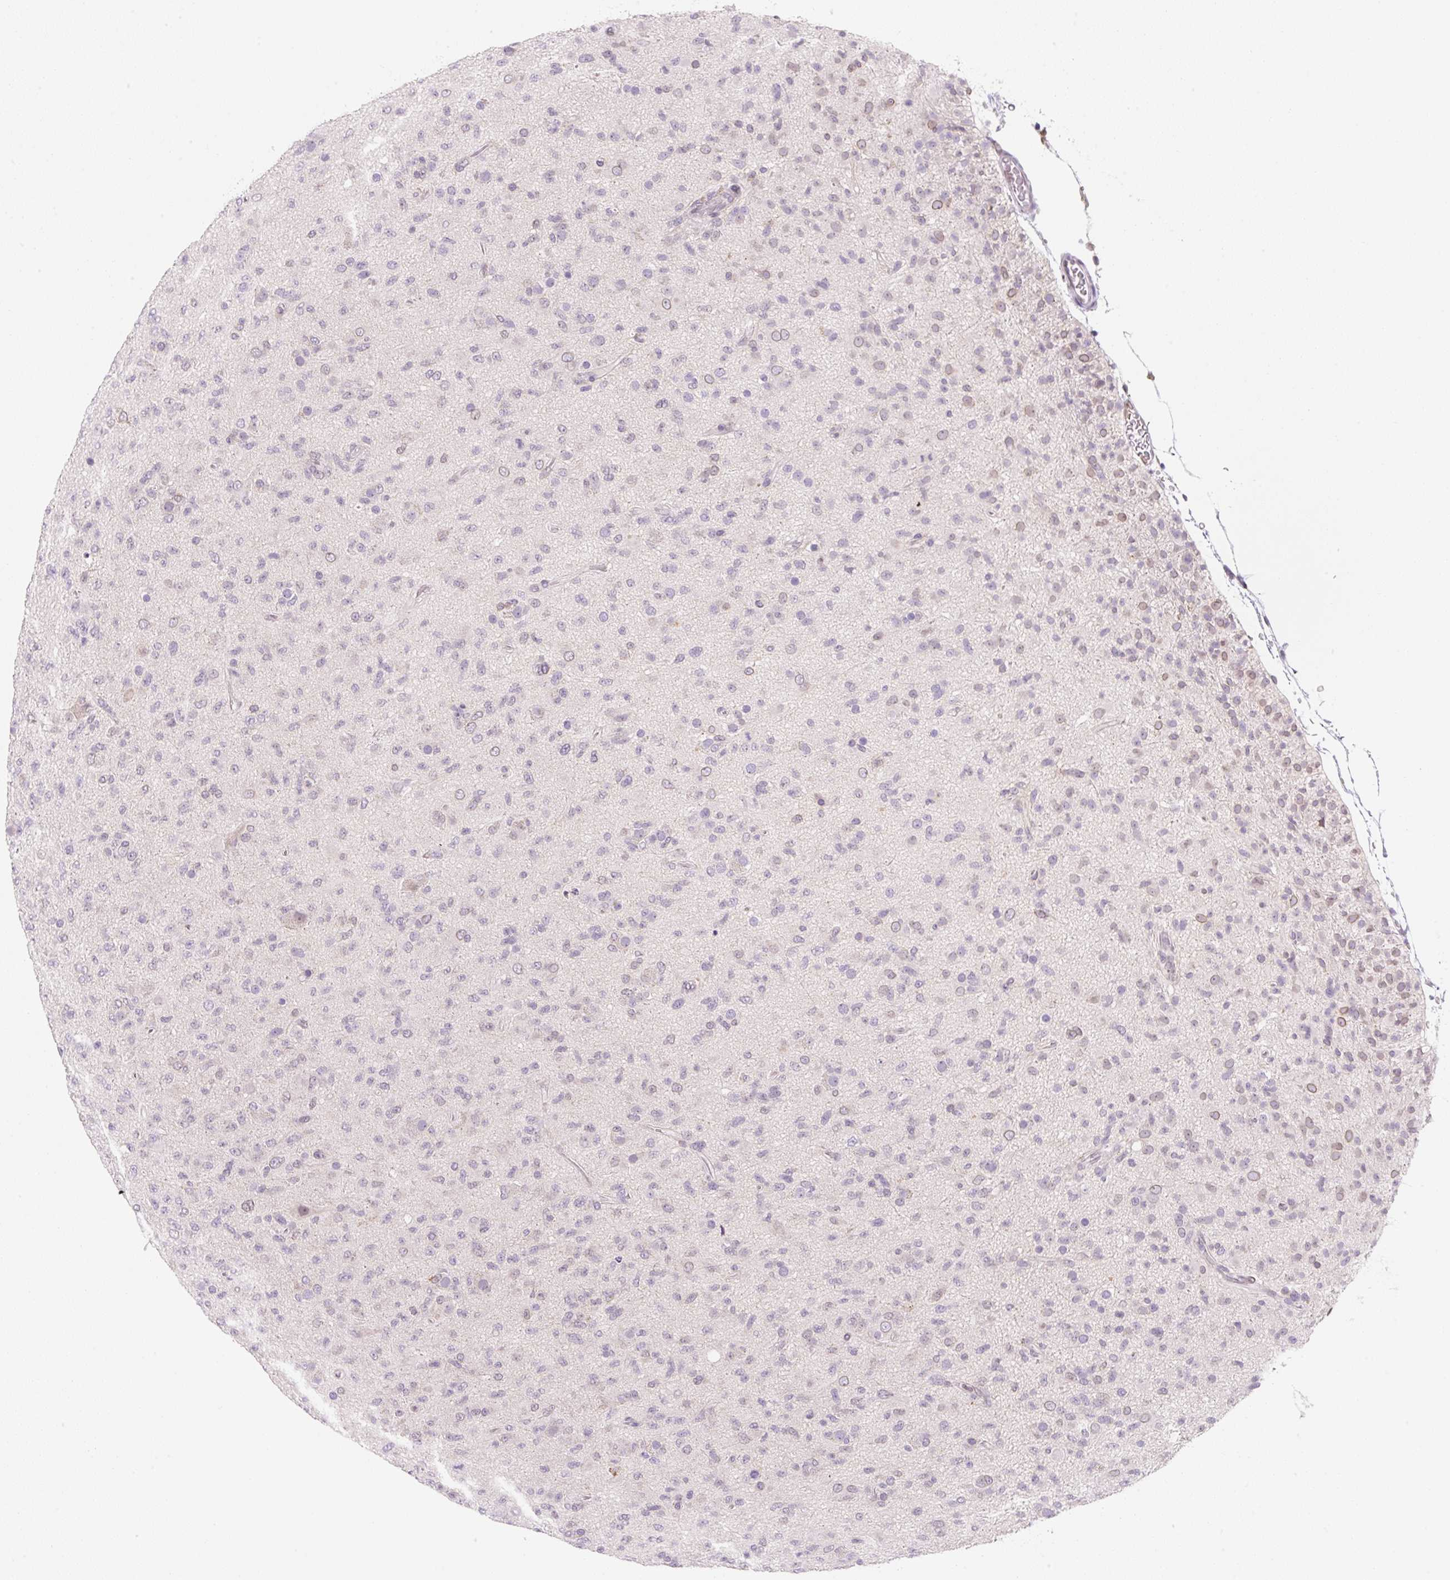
{"staining": {"intensity": "negative", "quantity": "none", "location": "none"}, "tissue": "glioma", "cell_type": "Tumor cells", "image_type": "cancer", "snomed": [{"axis": "morphology", "description": "Glioma, malignant, Low grade"}, {"axis": "topography", "description": "Brain"}], "caption": "The micrograph demonstrates no staining of tumor cells in glioma.", "gene": "SYNE3", "patient": {"sex": "male", "age": 65}}